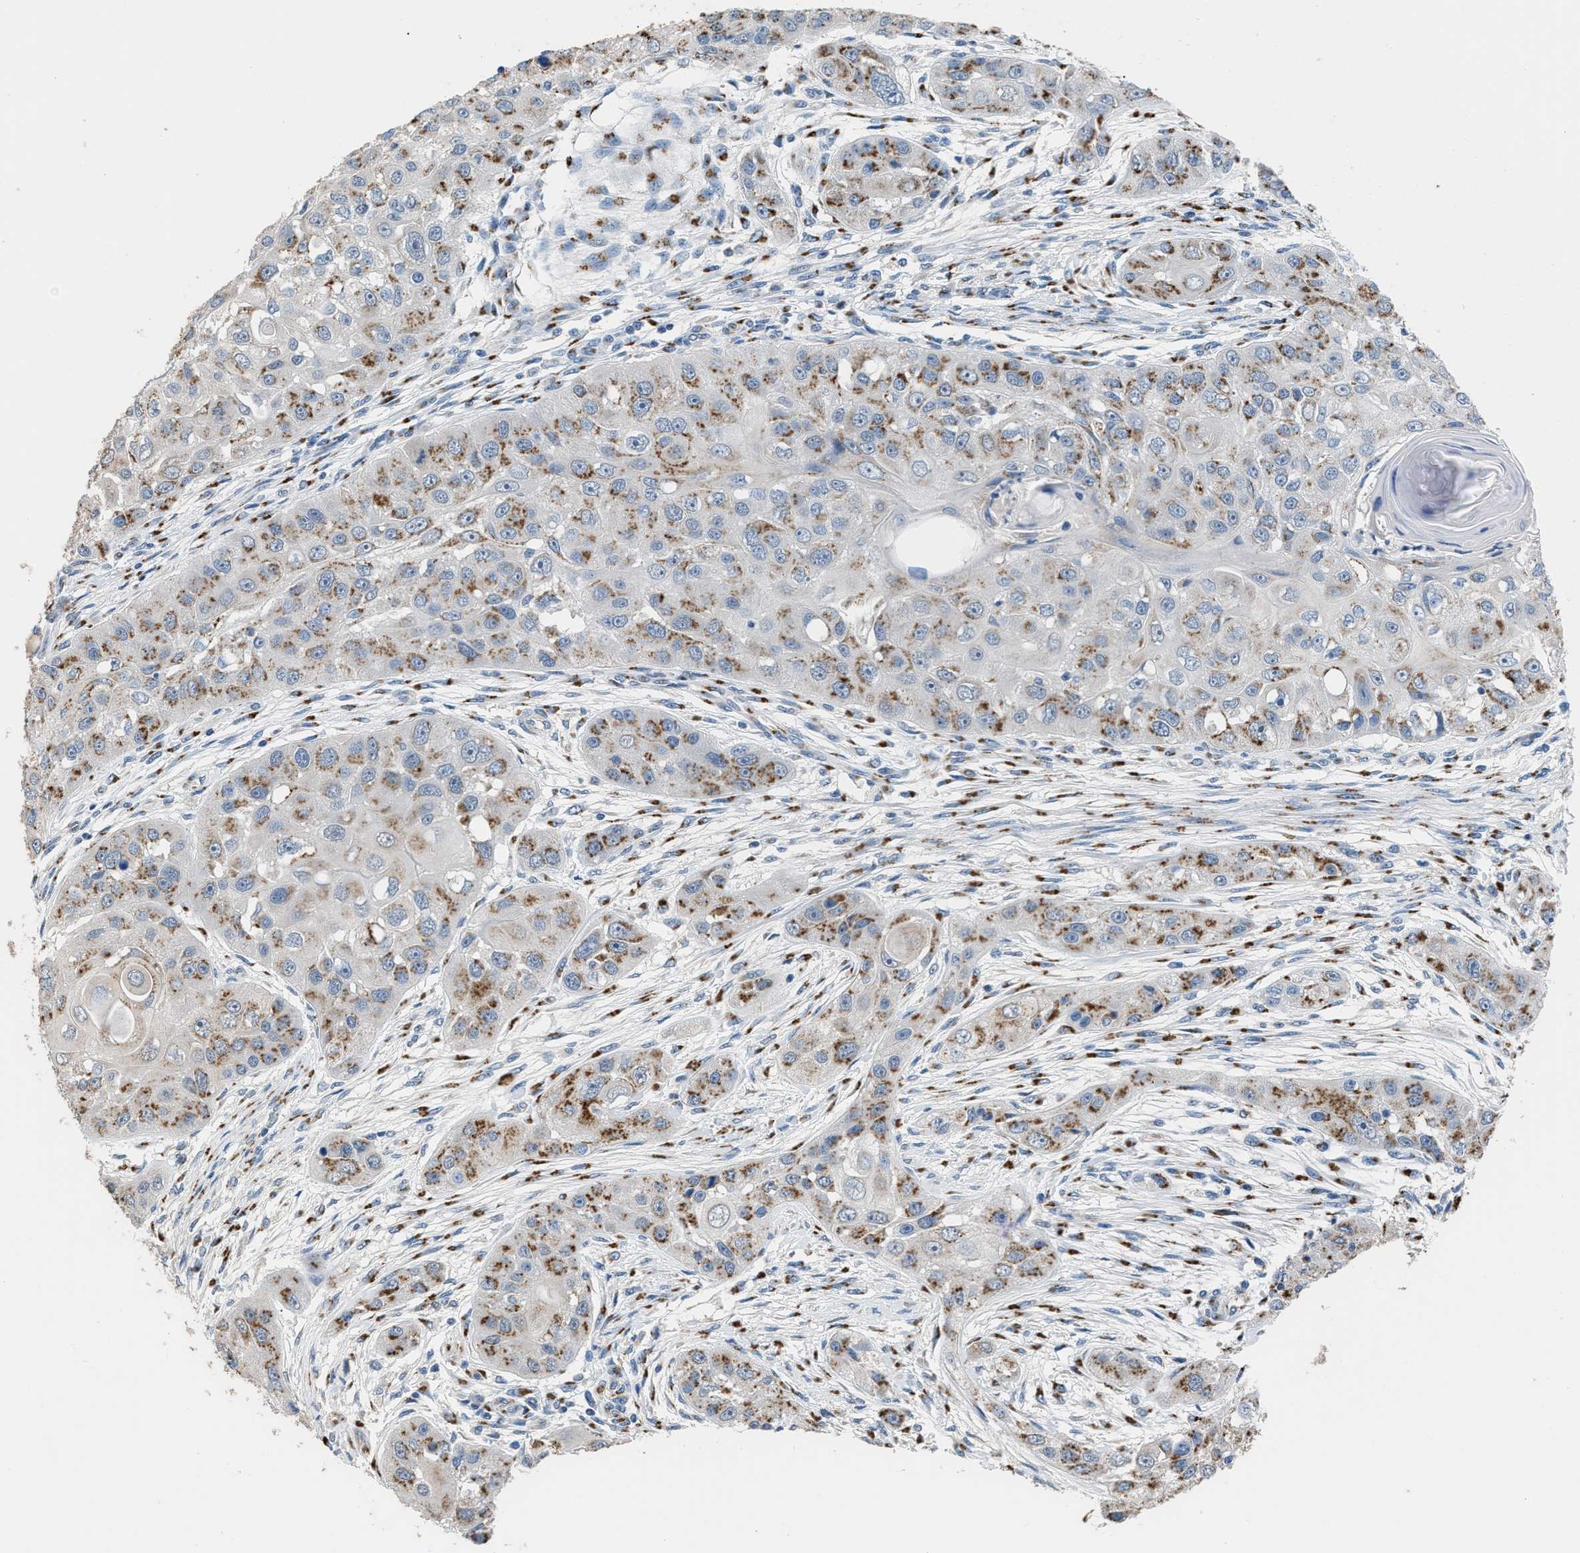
{"staining": {"intensity": "moderate", "quantity": ">75%", "location": "cytoplasmic/membranous"}, "tissue": "head and neck cancer", "cell_type": "Tumor cells", "image_type": "cancer", "snomed": [{"axis": "morphology", "description": "Normal tissue, NOS"}, {"axis": "morphology", "description": "Squamous cell carcinoma, NOS"}, {"axis": "topography", "description": "Skeletal muscle"}, {"axis": "topography", "description": "Head-Neck"}], "caption": "Immunohistochemistry (IHC) of human head and neck cancer exhibits medium levels of moderate cytoplasmic/membranous expression in approximately >75% of tumor cells.", "gene": "GOLM1", "patient": {"sex": "male", "age": 51}}